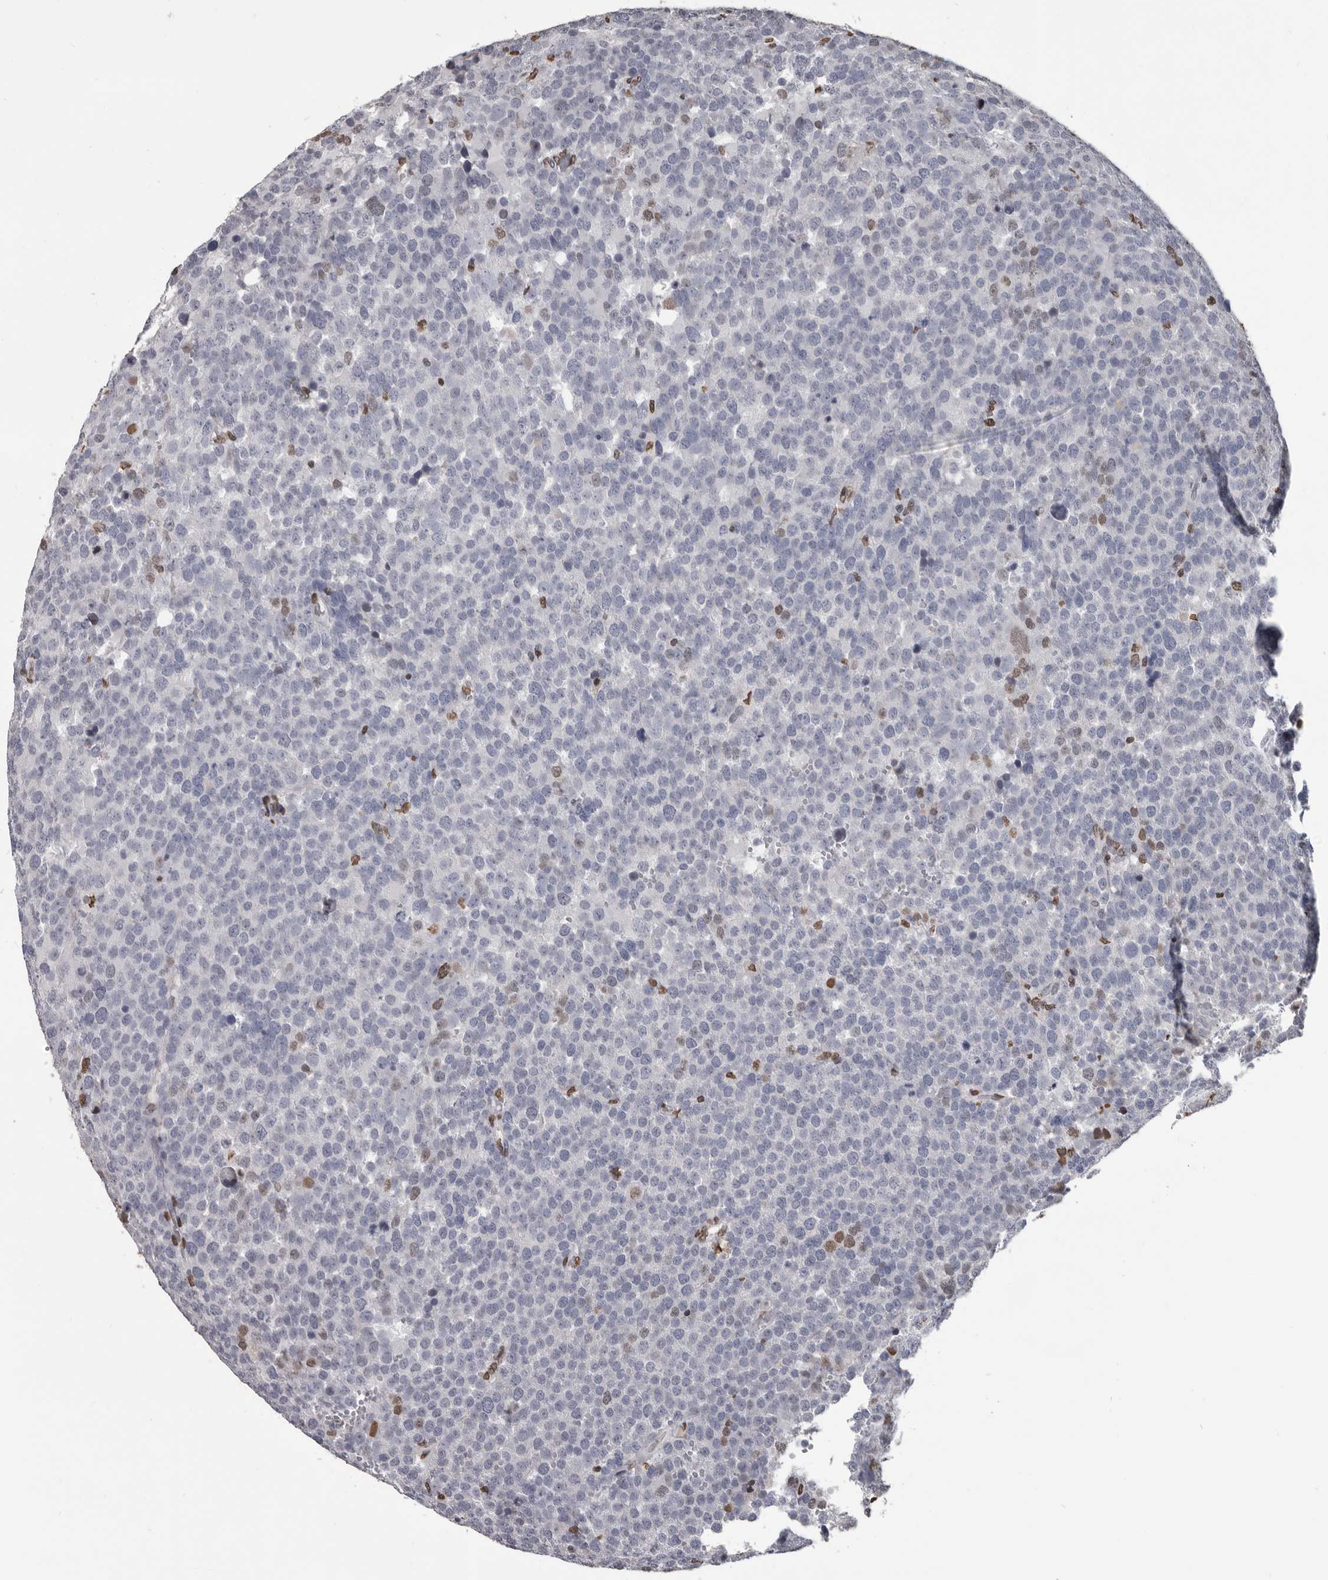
{"staining": {"intensity": "negative", "quantity": "none", "location": "none"}, "tissue": "testis cancer", "cell_type": "Tumor cells", "image_type": "cancer", "snomed": [{"axis": "morphology", "description": "Seminoma, NOS"}, {"axis": "topography", "description": "Testis"}], "caption": "Immunohistochemistry of testis cancer (seminoma) shows no staining in tumor cells.", "gene": "AHR", "patient": {"sex": "male", "age": 71}}